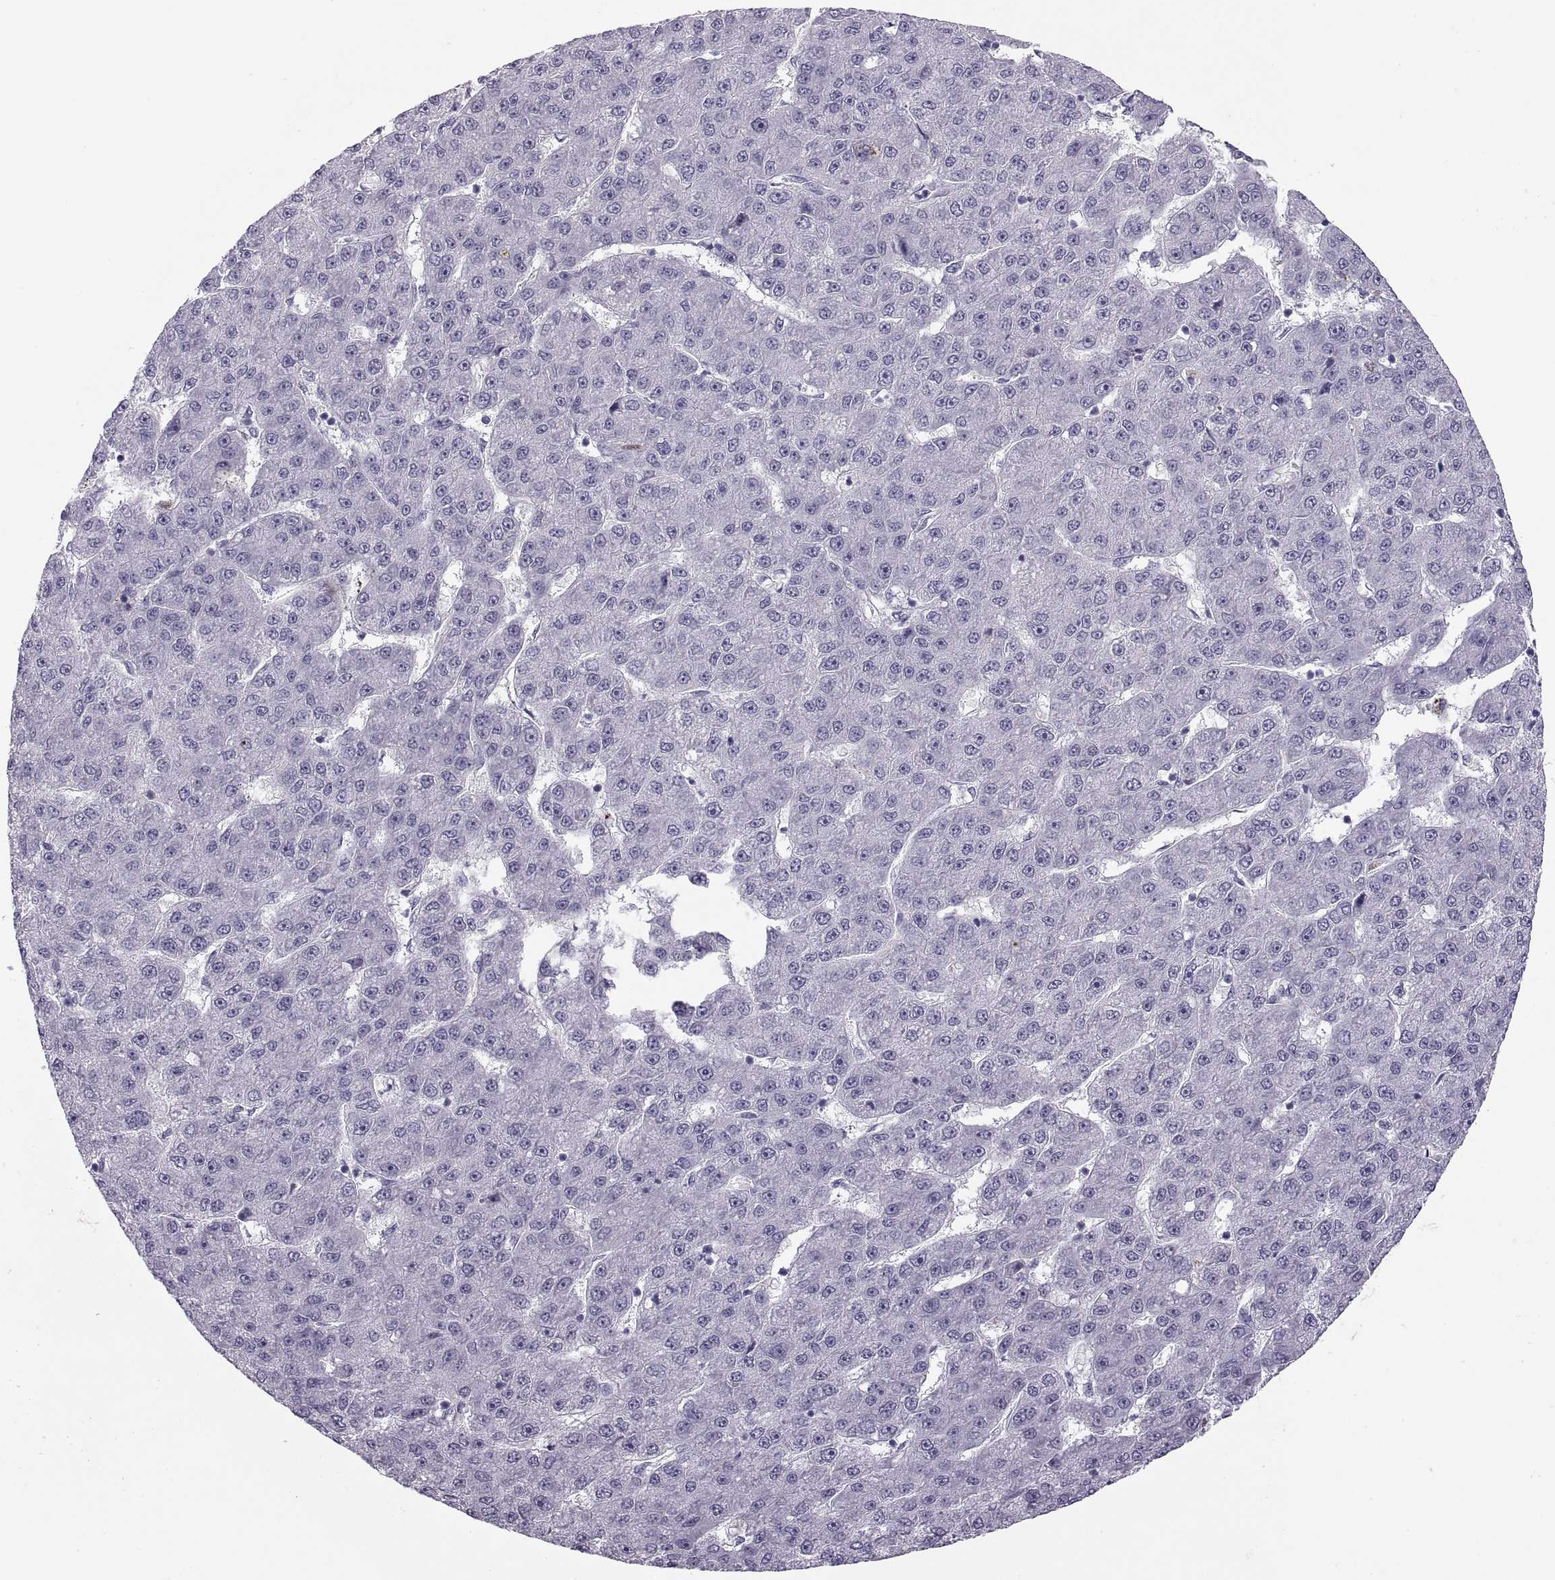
{"staining": {"intensity": "negative", "quantity": "none", "location": "none"}, "tissue": "liver cancer", "cell_type": "Tumor cells", "image_type": "cancer", "snomed": [{"axis": "morphology", "description": "Carcinoma, Hepatocellular, NOS"}, {"axis": "topography", "description": "Liver"}], "caption": "The photomicrograph reveals no significant positivity in tumor cells of liver hepatocellular carcinoma.", "gene": "CHCT1", "patient": {"sex": "male", "age": 67}}